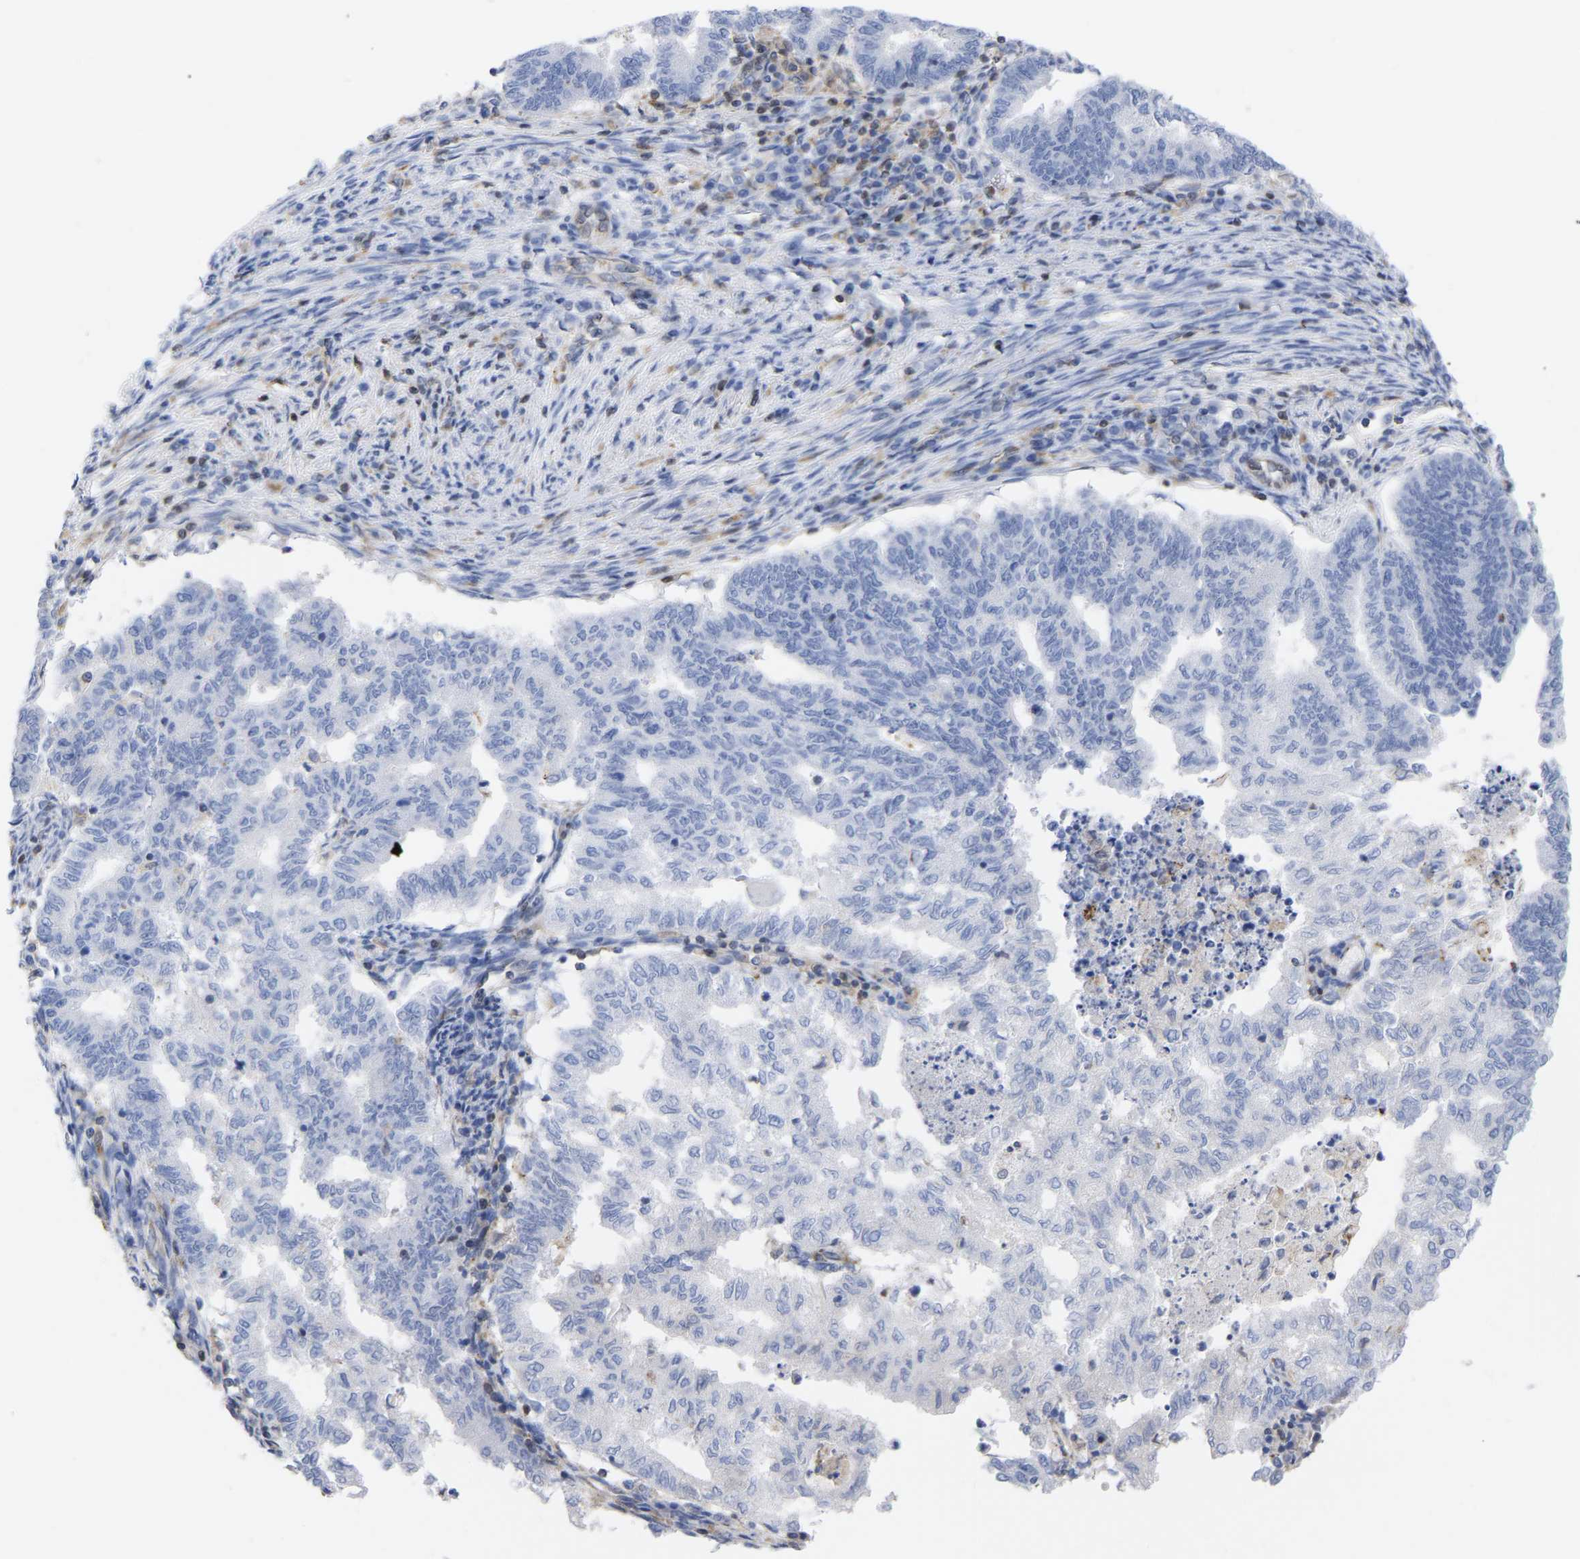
{"staining": {"intensity": "negative", "quantity": "none", "location": "none"}, "tissue": "endometrial cancer", "cell_type": "Tumor cells", "image_type": "cancer", "snomed": [{"axis": "morphology", "description": "Polyp, NOS"}, {"axis": "morphology", "description": "Adenocarcinoma, NOS"}, {"axis": "morphology", "description": "Adenoma, NOS"}, {"axis": "topography", "description": "Endometrium"}], "caption": "Tumor cells are negative for protein expression in human endometrial cancer (polyp).", "gene": "GIMAP4", "patient": {"sex": "female", "age": 79}}